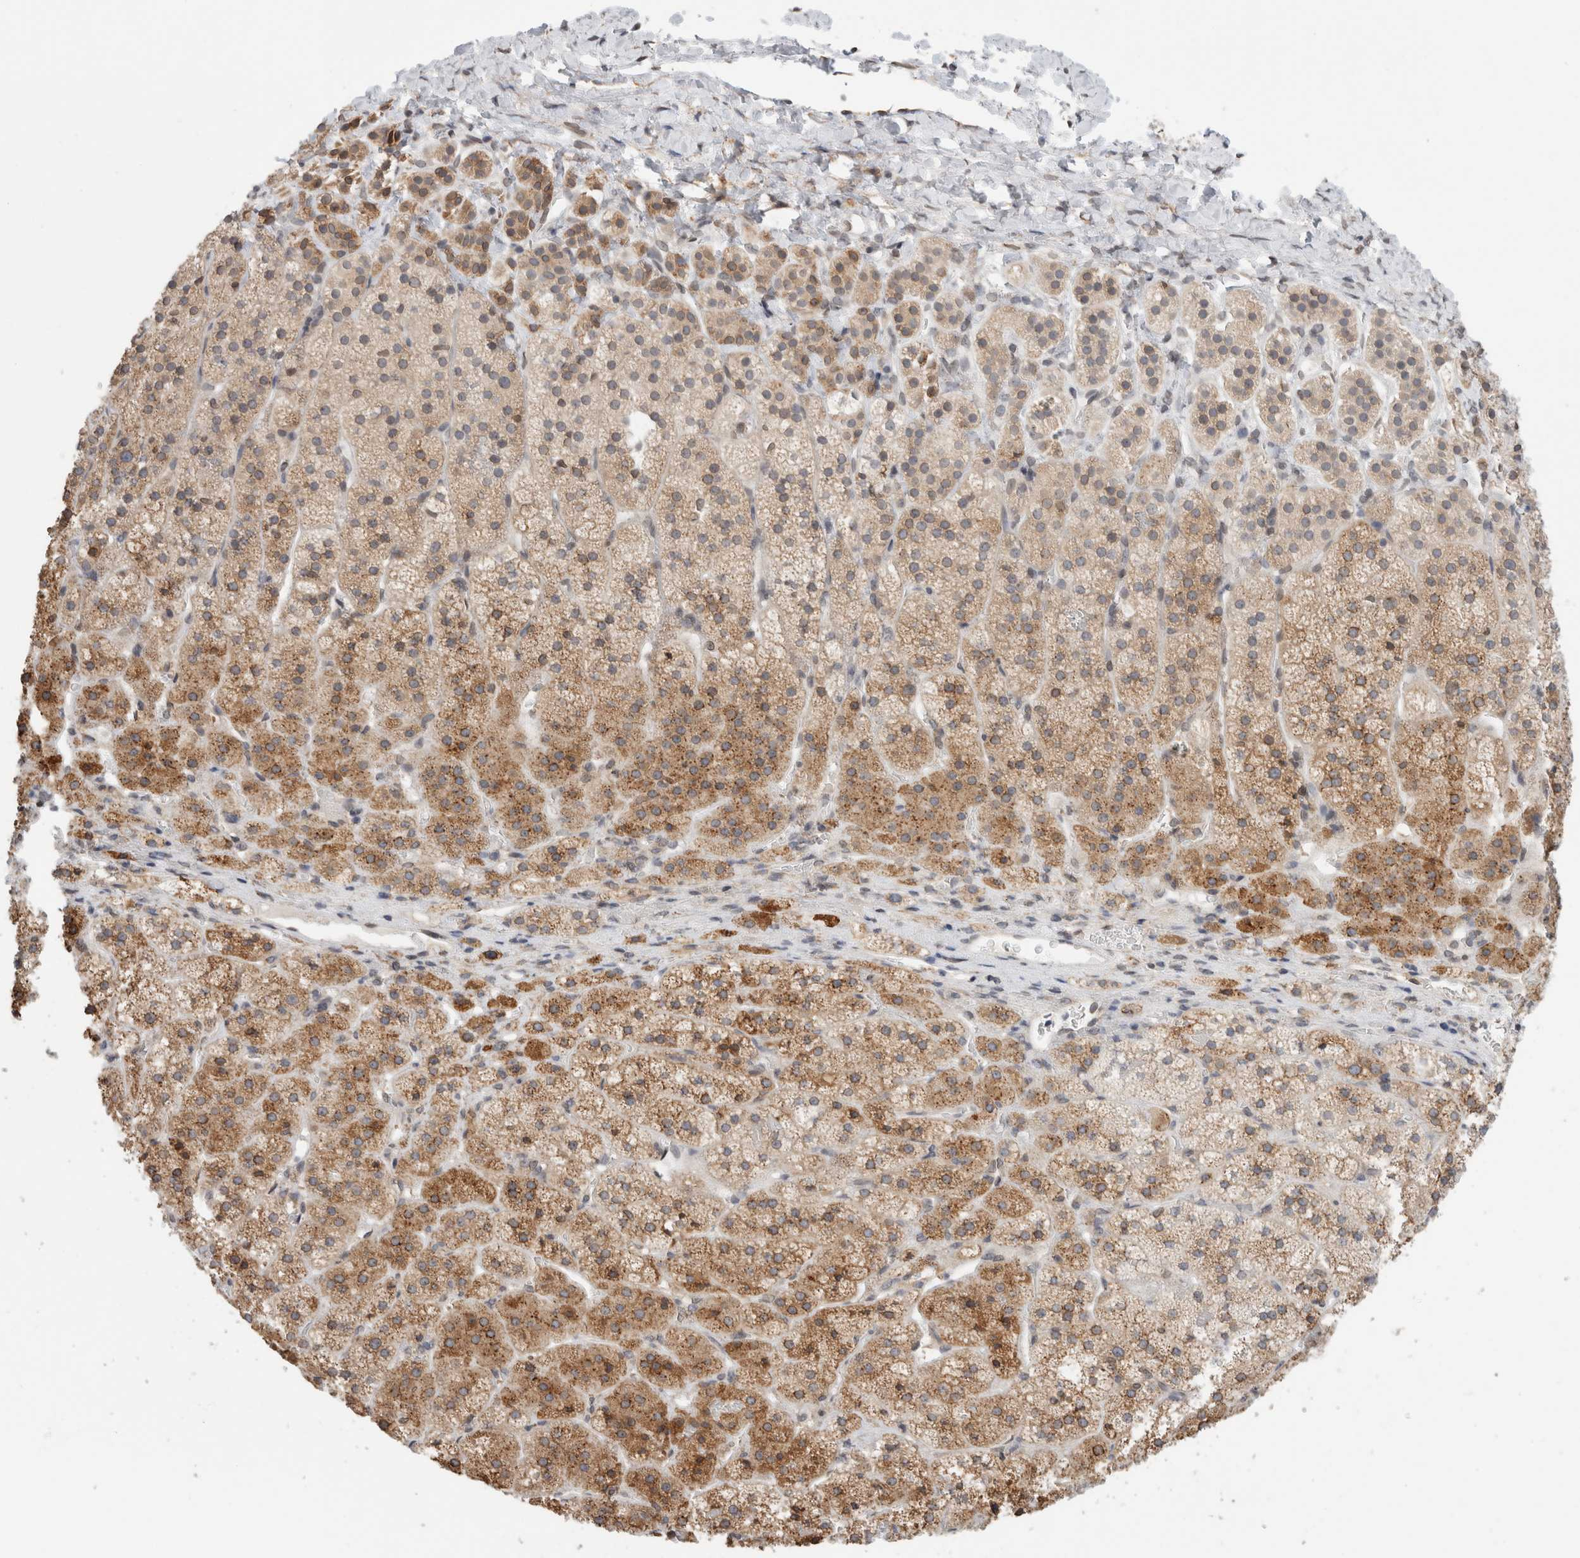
{"staining": {"intensity": "moderate", "quantity": ">75%", "location": "cytoplasmic/membranous"}, "tissue": "adrenal gland", "cell_type": "Glandular cells", "image_type": "normal", "snomed": [{"axis": "morphology", "description": "Normal tissue, NOS"}, {"axis": "topography", "description": "Adrenal gland"}], "caption": "Approximately >75% of glandular cells in normal human adrenal gland display moderate cytoplasmic/membranous protein expression as visualized by brown immunohistochemical staining.", "gene": "RBMX2", "patient": {"sex": "female", "age": 44}}